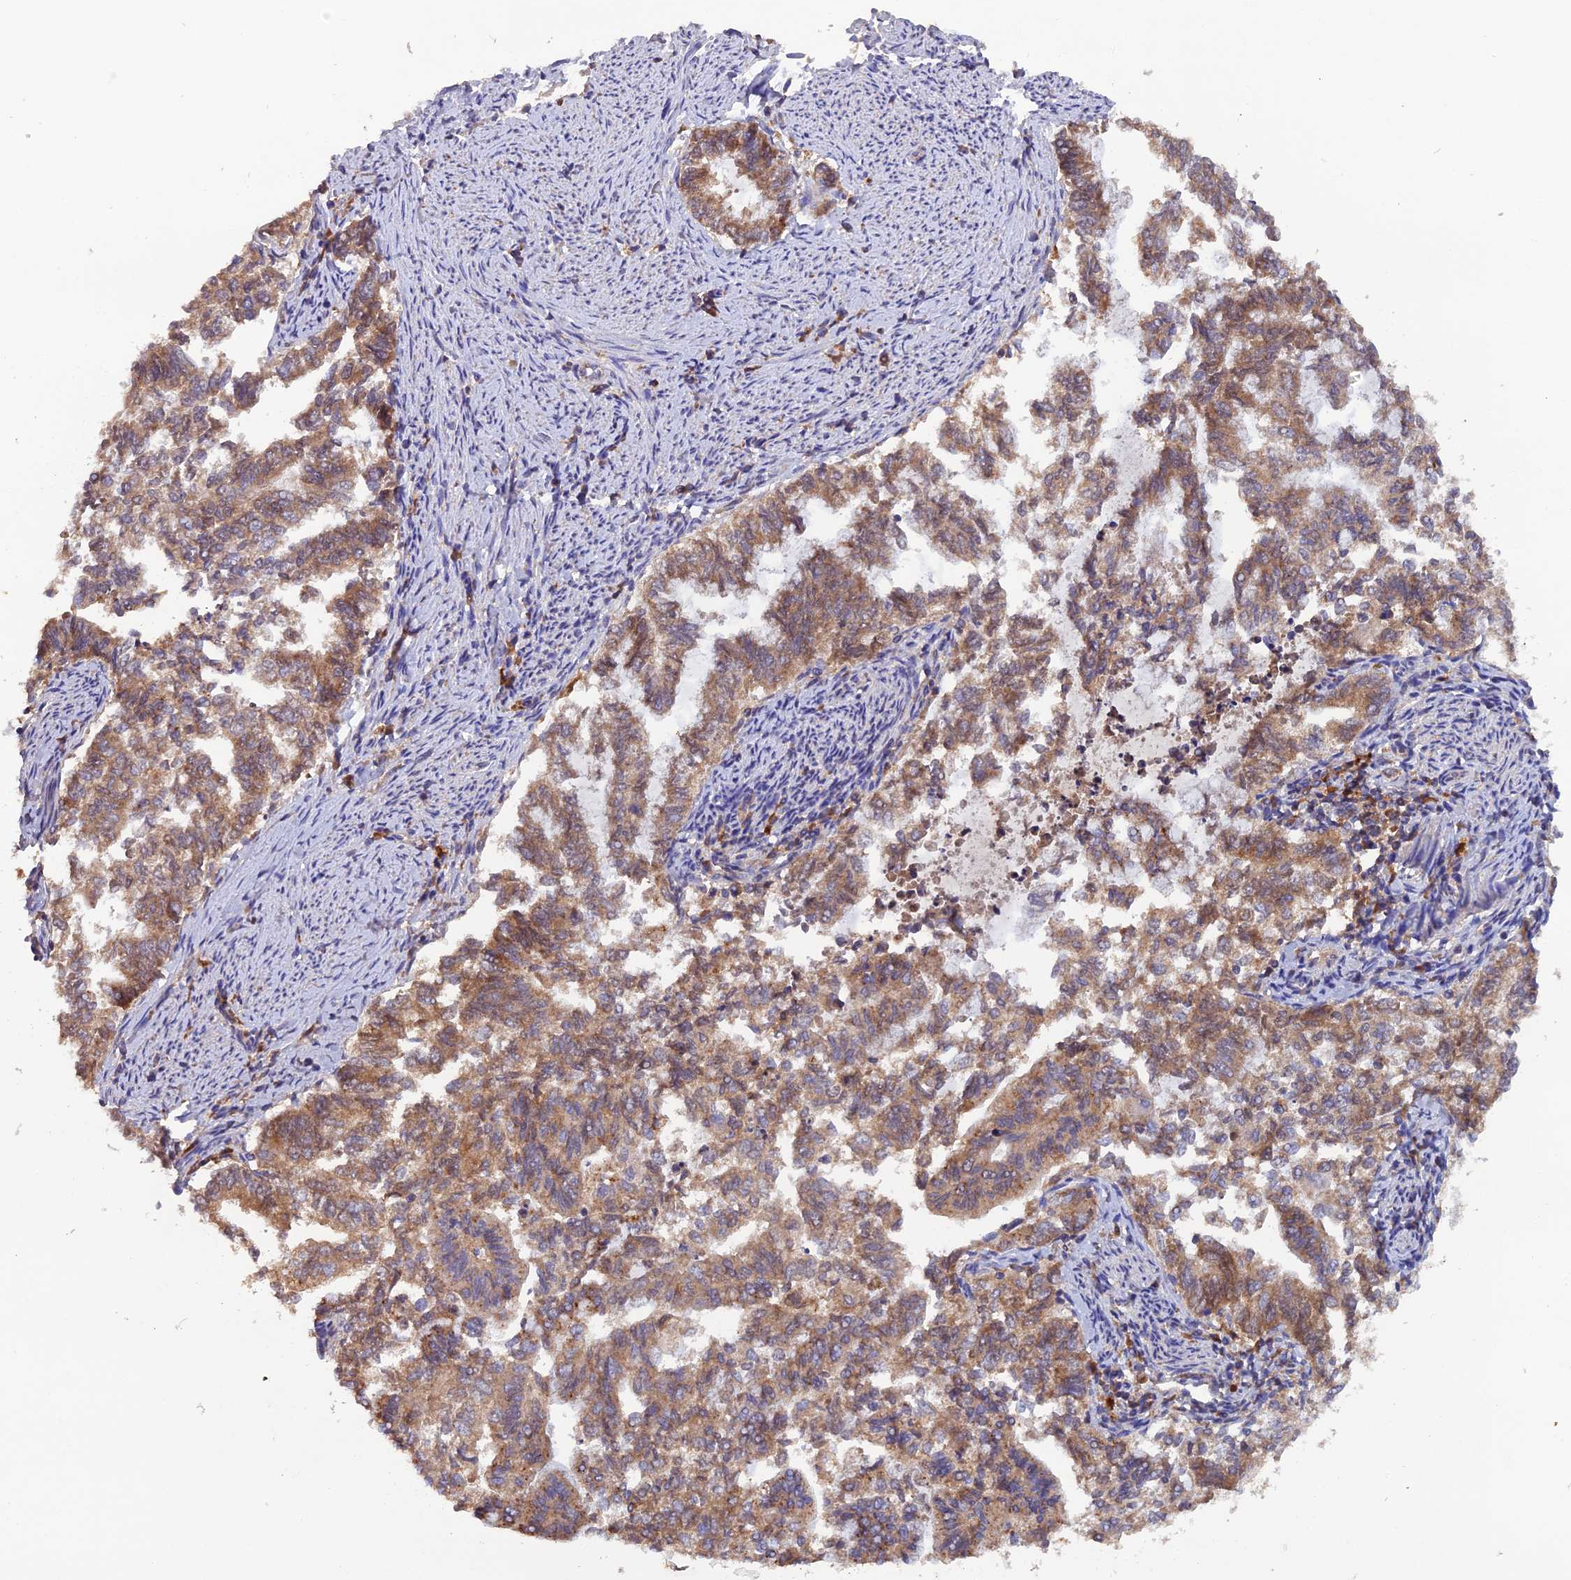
{"staining": {"intensity": "moderate", "quantity": ">75%", "location": "cytoplasmic/membranous"}, "tissue": "endometrial cancer", "cell_type": "Tumor cells", "image_type": "cancer", "snomed": [{"axis": "morphology", "description": "Adenocarcinoma, NOS"}, {"axis": "topography", "description": "Endometrium"}], "caption": "Moderate cytoplasmic/membranous expression is seen in approximately >75% of tumor cells in endometrial cancer. The staining was performed using DAB (3,3'-diaminobenzidine), with brown indicating positive protein expression. Nuclei are stained blue with hematoxylin.", "gene": "TMEM258", "patient": {"sex": "female", "age": 79}}